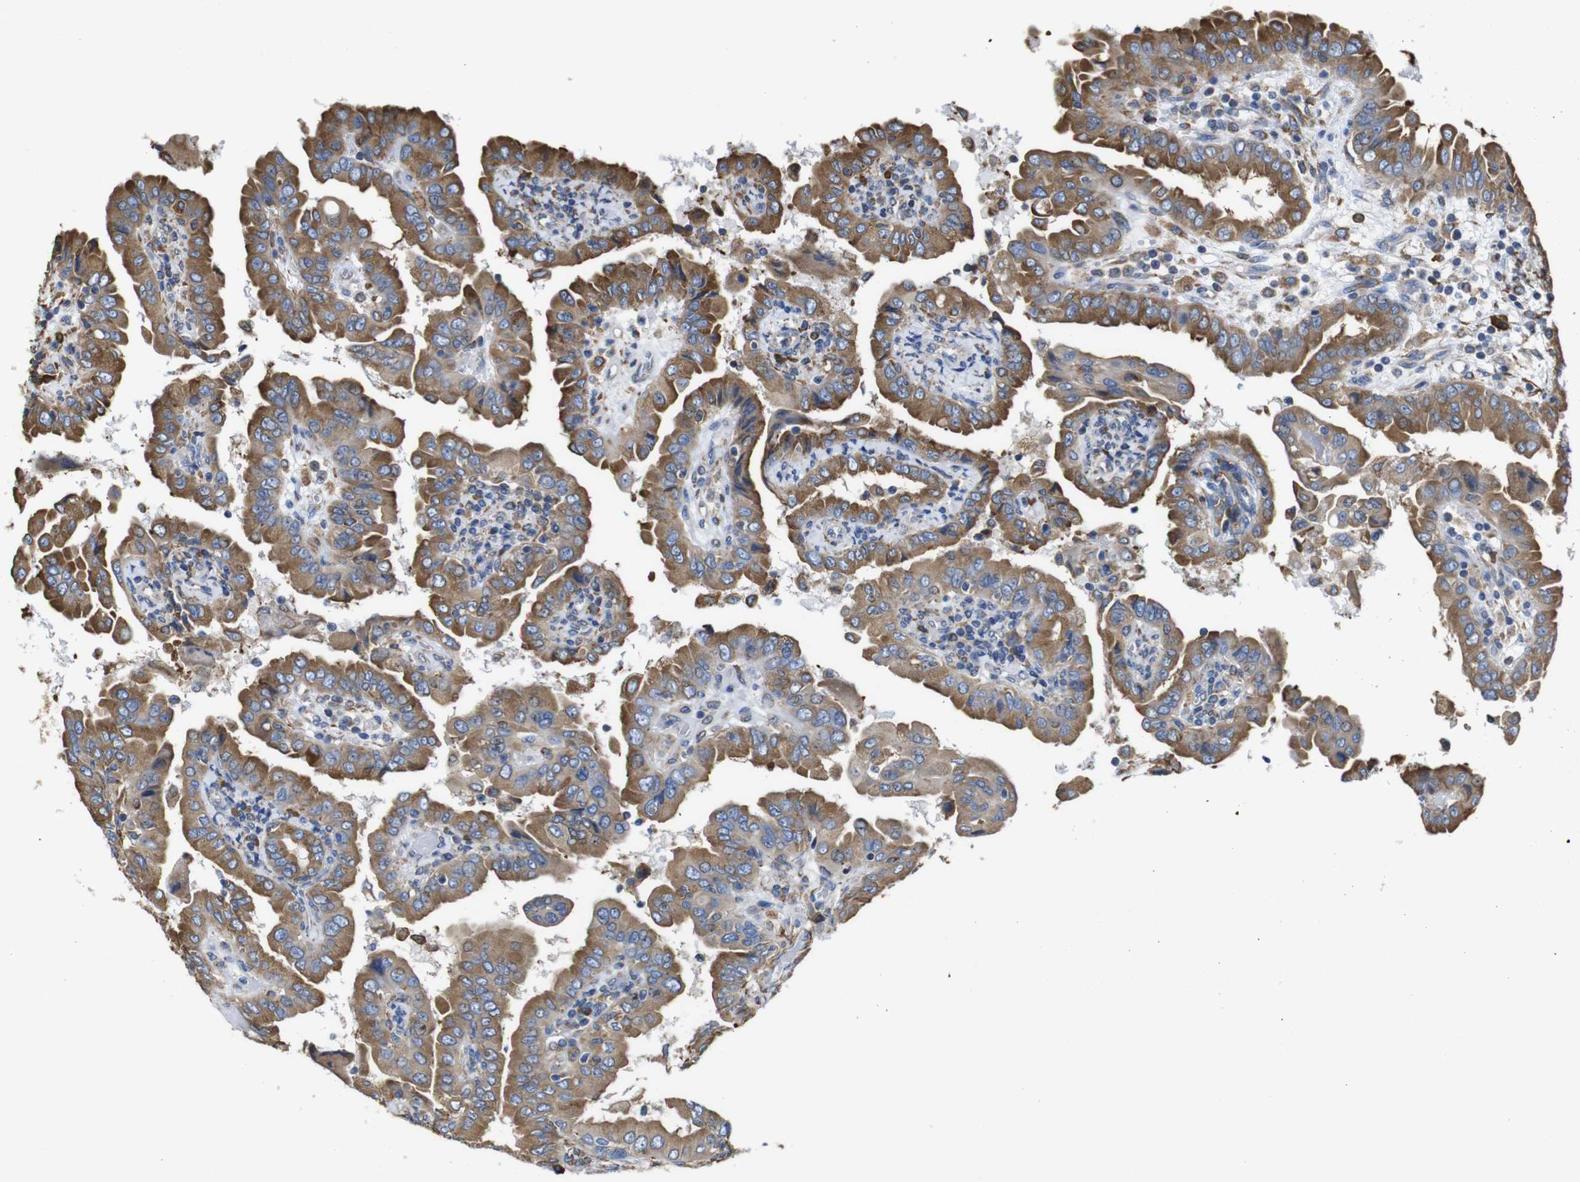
{"staining": {"intensity": "moderate", "quantity": ">75%", "location": "cytoplasmic/membranous"}, "tissue": "thyroid cancer", "cell_type": "Tumor cells", "image_type": "cancer", "snomed": [{"axis": "morphology", "description": "Papillary adenocarcinoma, NOS"}, {"axis": "topography", "description": "Thyroid gland"}], "caption": "About >75% of tumor cells in thyroid cancer (papillary adenocarcinoma) display moderate cytoplasmic/membranous protein positivity as visualized by brown immunohistochemical staining.", "gene": "PPIB", "patient": {"sex": "male", "age": 33}}